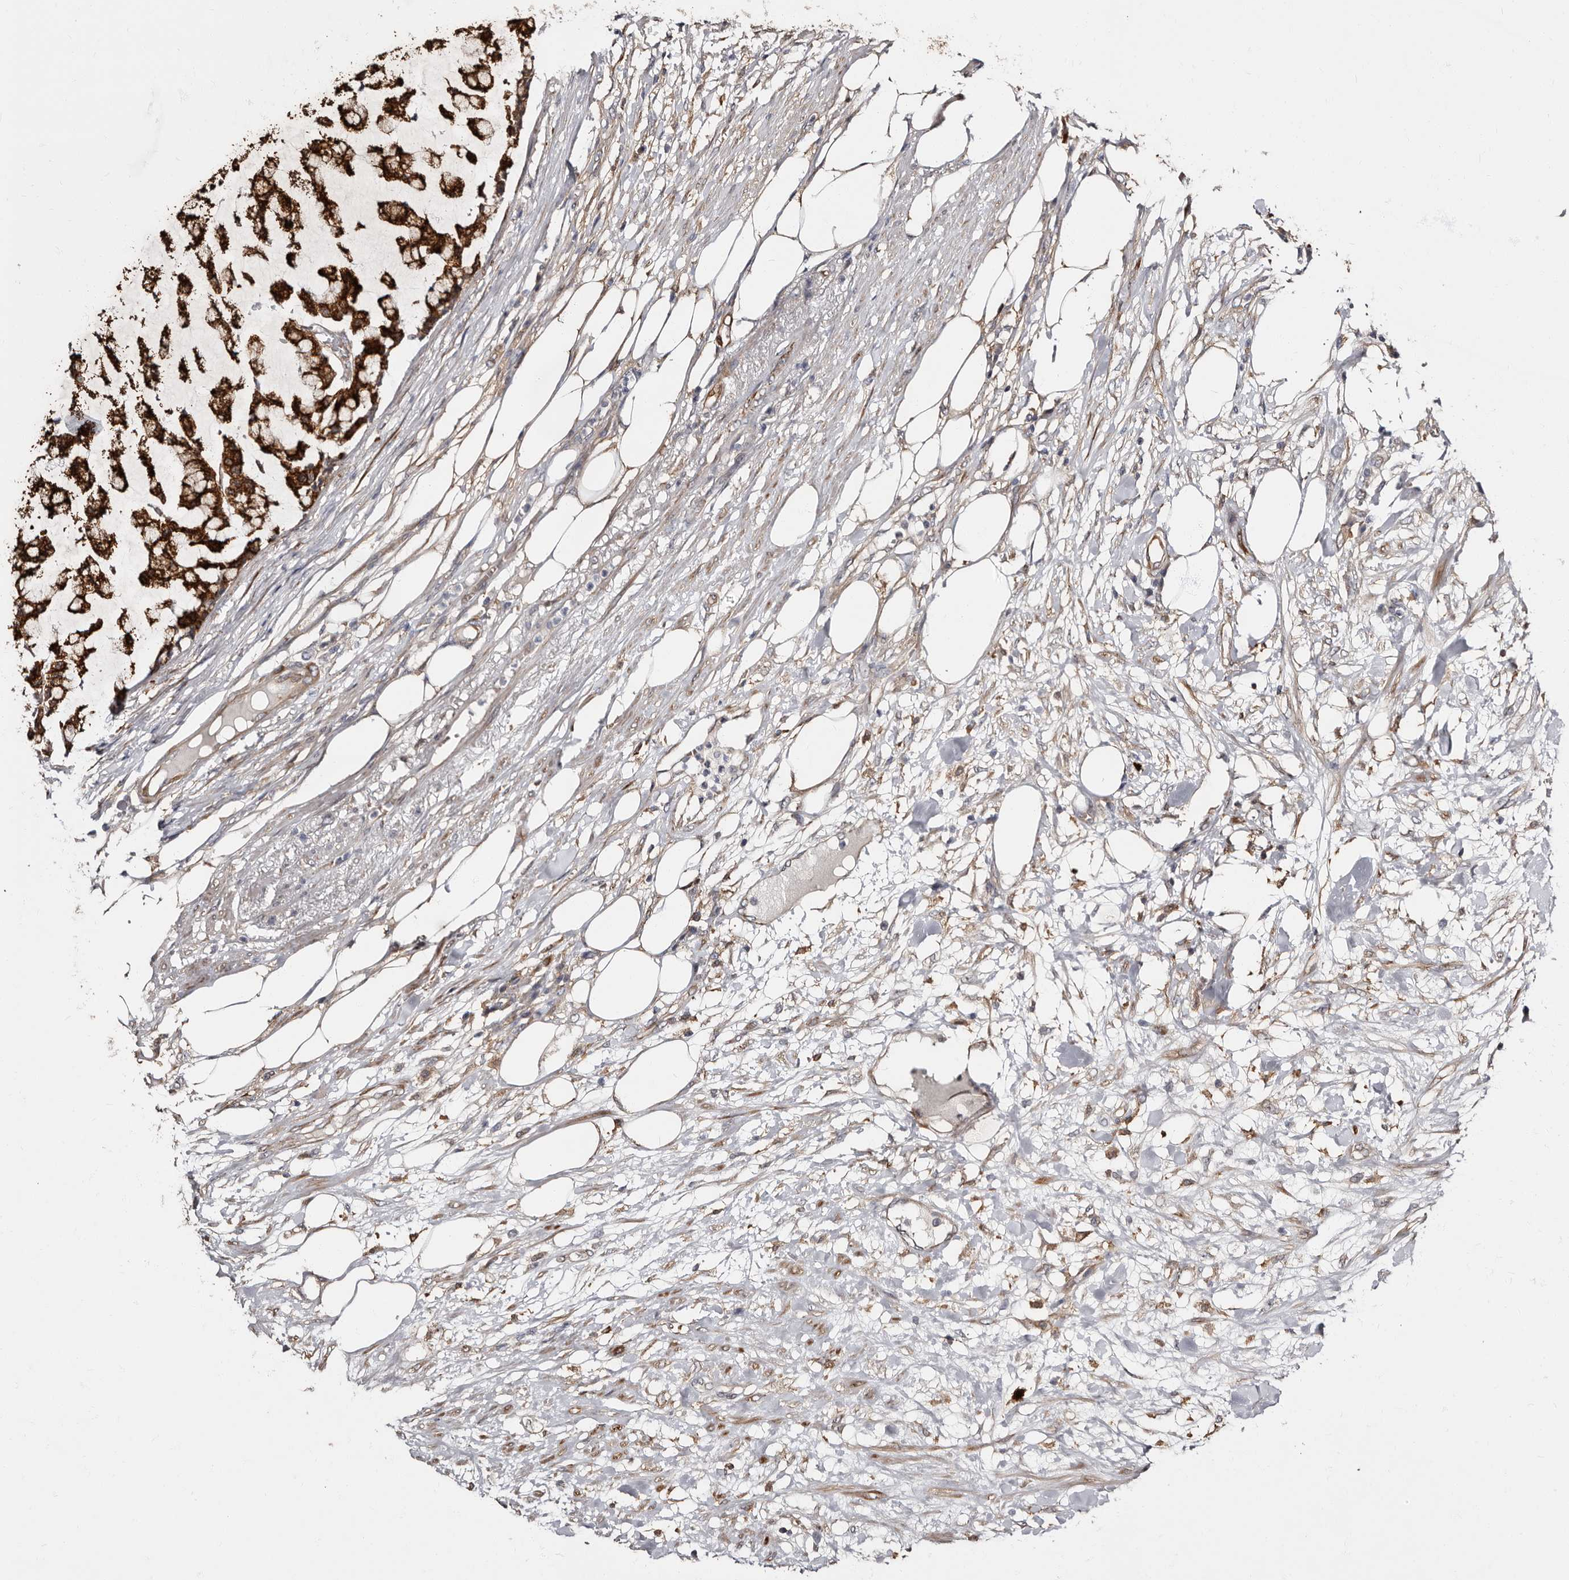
{"staining": {"intensity": "strong", "quantity": ">75%", "location": "cytoplasmic/membranous"}, "tissue": "colorectal cancer", "cell_type": "Tumor cells", "image_type": "cancer", "snomed": [{"axis": "morphology", "description": "Adenocarcinoma, NOS"}, {"axis": "topography", "description": "Colon"}], "caption": "Immunohistochemical staining of human colorectal cancer (adenocarcinoma) demonstrates high levels of strong cytoplasmic/membranous expression in approximately >75% of tumor cells. The protein is shown in brown color, while the nuclei are stained blue.", "gene": "TBC1D22B", "patient": {"sex": "female", "age": 84}}